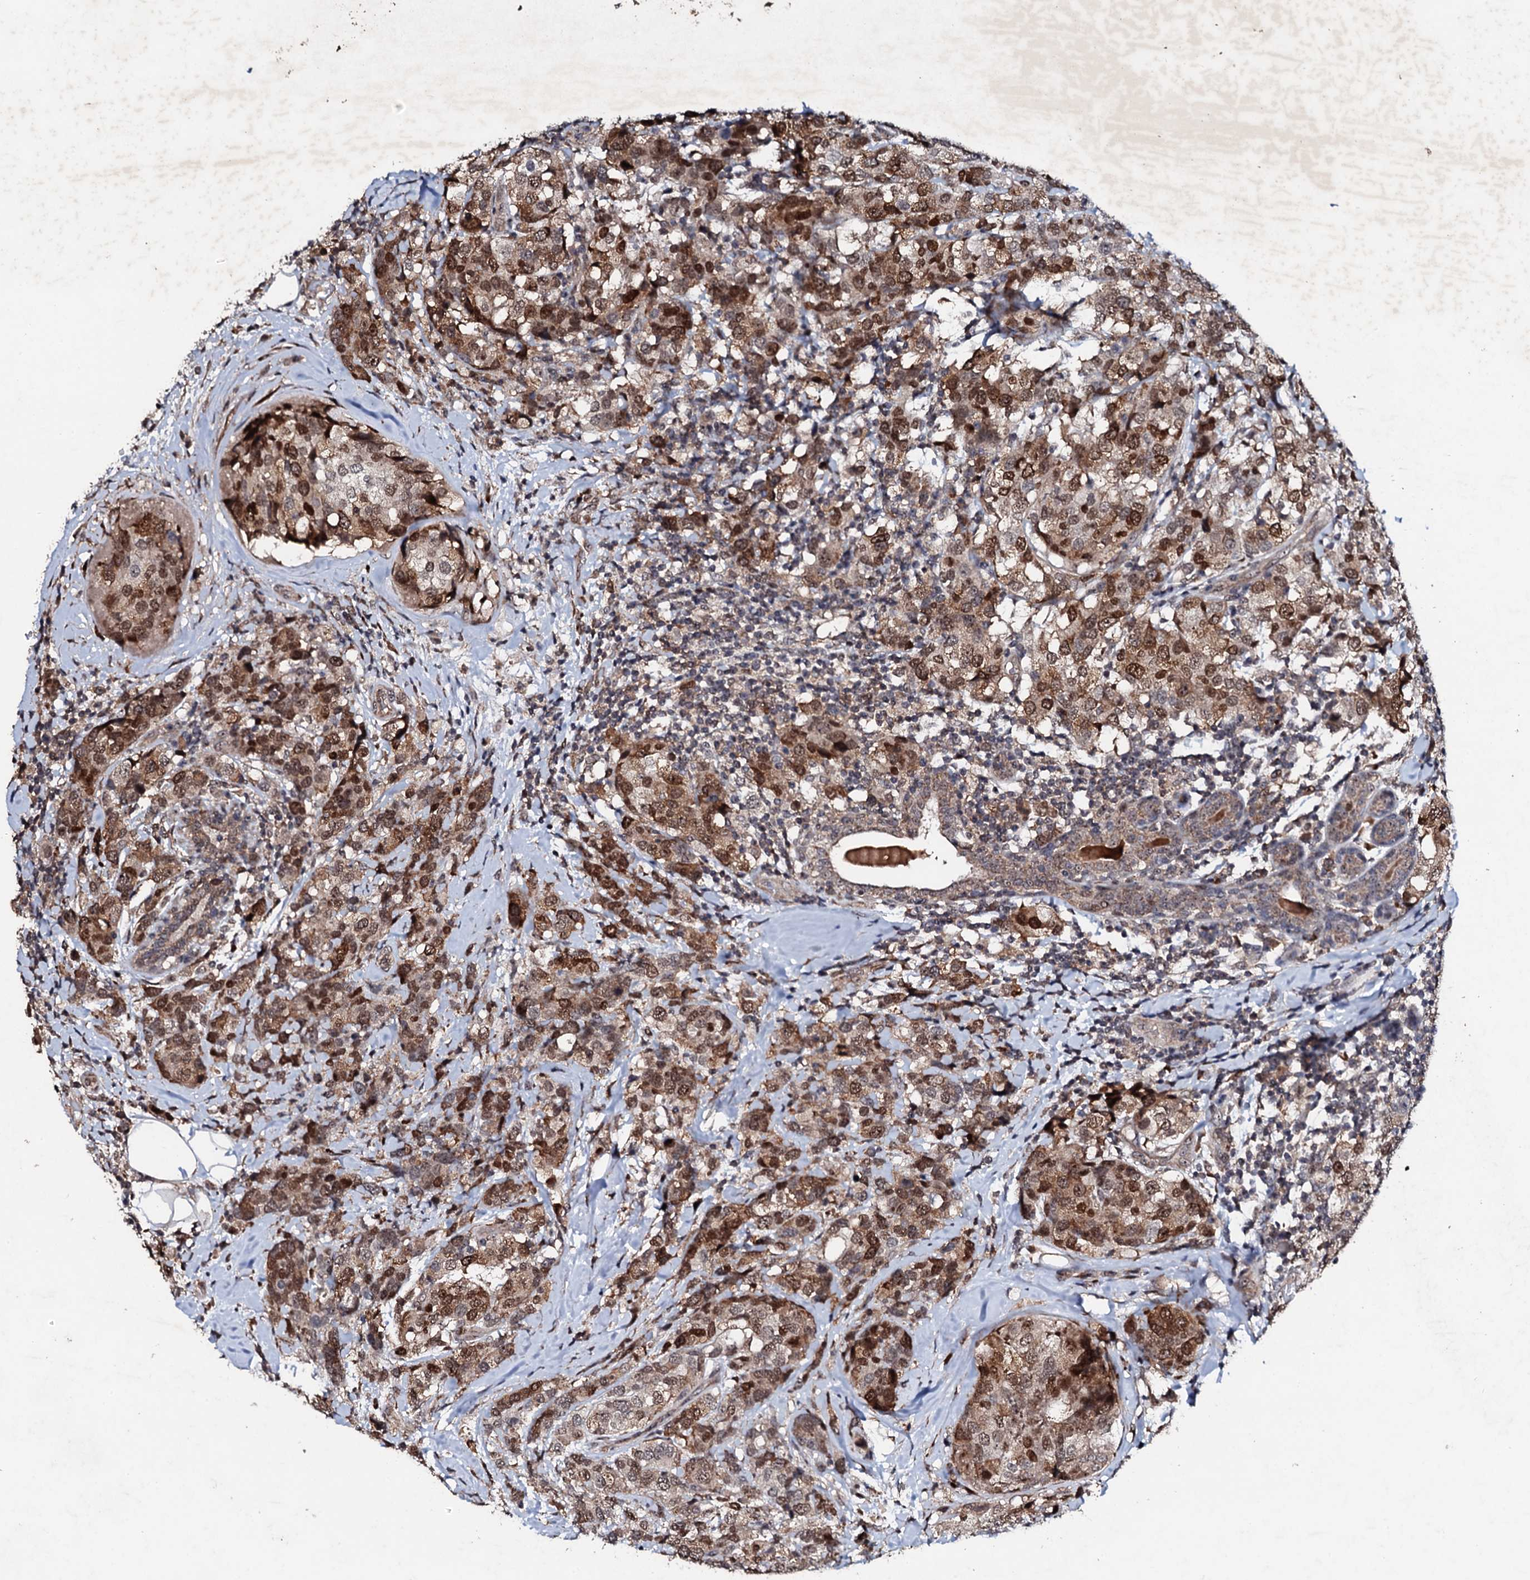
{"staining": {"intensity": "moderate", "quantity": "25%-75%", "location": "nuclear"}, "tissue": "breast cancer", "cell_type": "Tumor cells", "image_type": "cancer", "snomed": [{"axis": "morphology", "description": "Lobular carcinoma"}, {"axis": "topography", "description": "Breast"}], "caption": "Human breast cancer stained for a protein (brown) displays moderate nuclear positive positivity in about 25%-75% of tumor cells.", "gene": "FAM111A", "patient": {"sex": "female", "age": 59}}